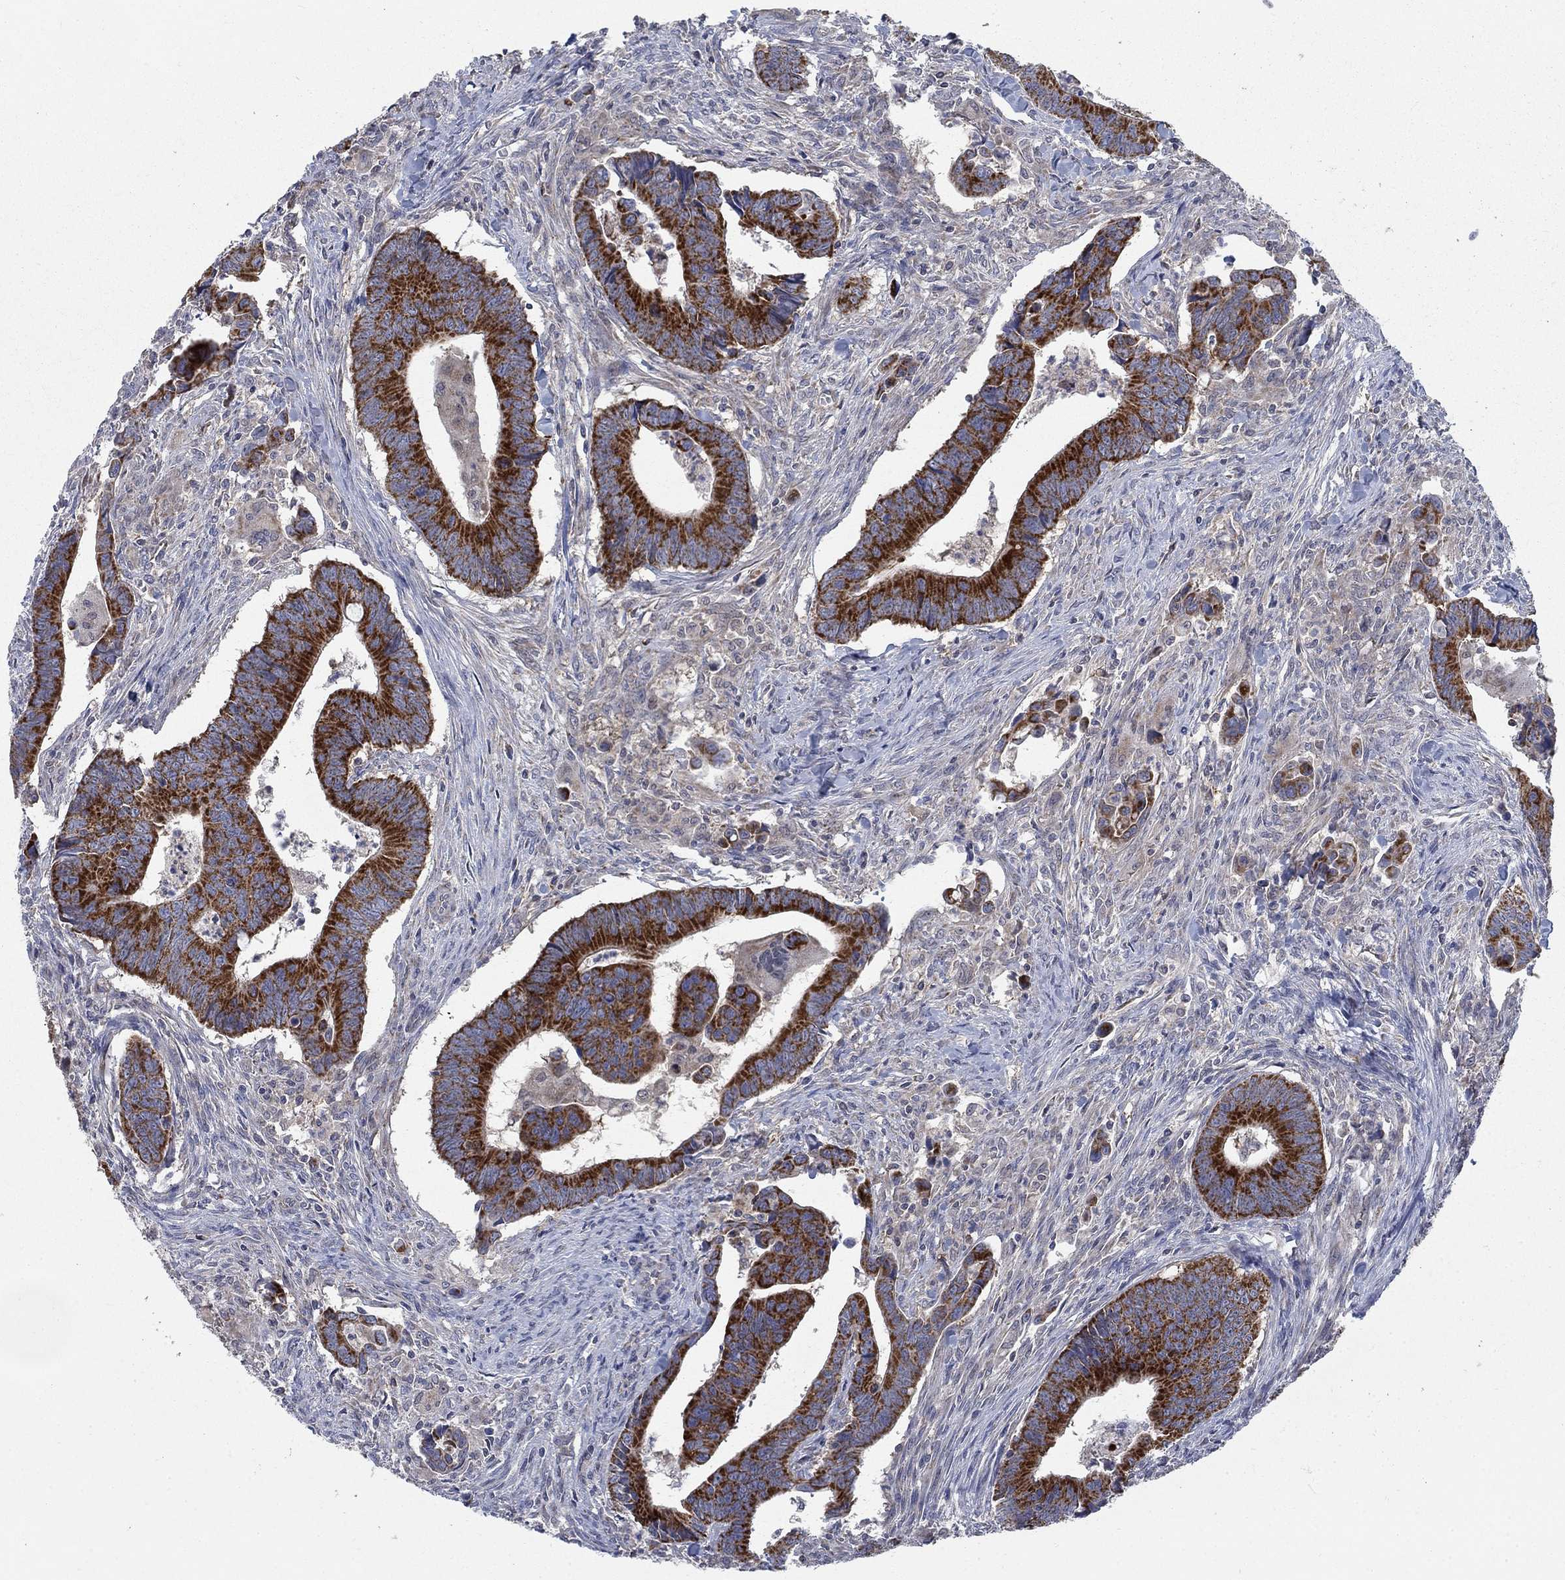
{"staining": {"intensity": "strong", "quantity": "25%-75%", "location": "cytoplasmic/membranous"}, "tissue": "colorectal cancer", "cell_type": "Tumor cells", "image_type": "cancer", "snomed": [{"axis": "morphology", "description": "Adenocarcinoma, NOS"}, {"axis": "topography", "description": "Rectum"}], "caption": "An image showing strong cytoplasmic/membranous expression in approximately 25%-75% of tumor cells in adenocarcinoma (colorectal), as visualized by brown immunohistochemical staining.", "gene": "NME7", "patient": {"sex": "male", "age": 67}}